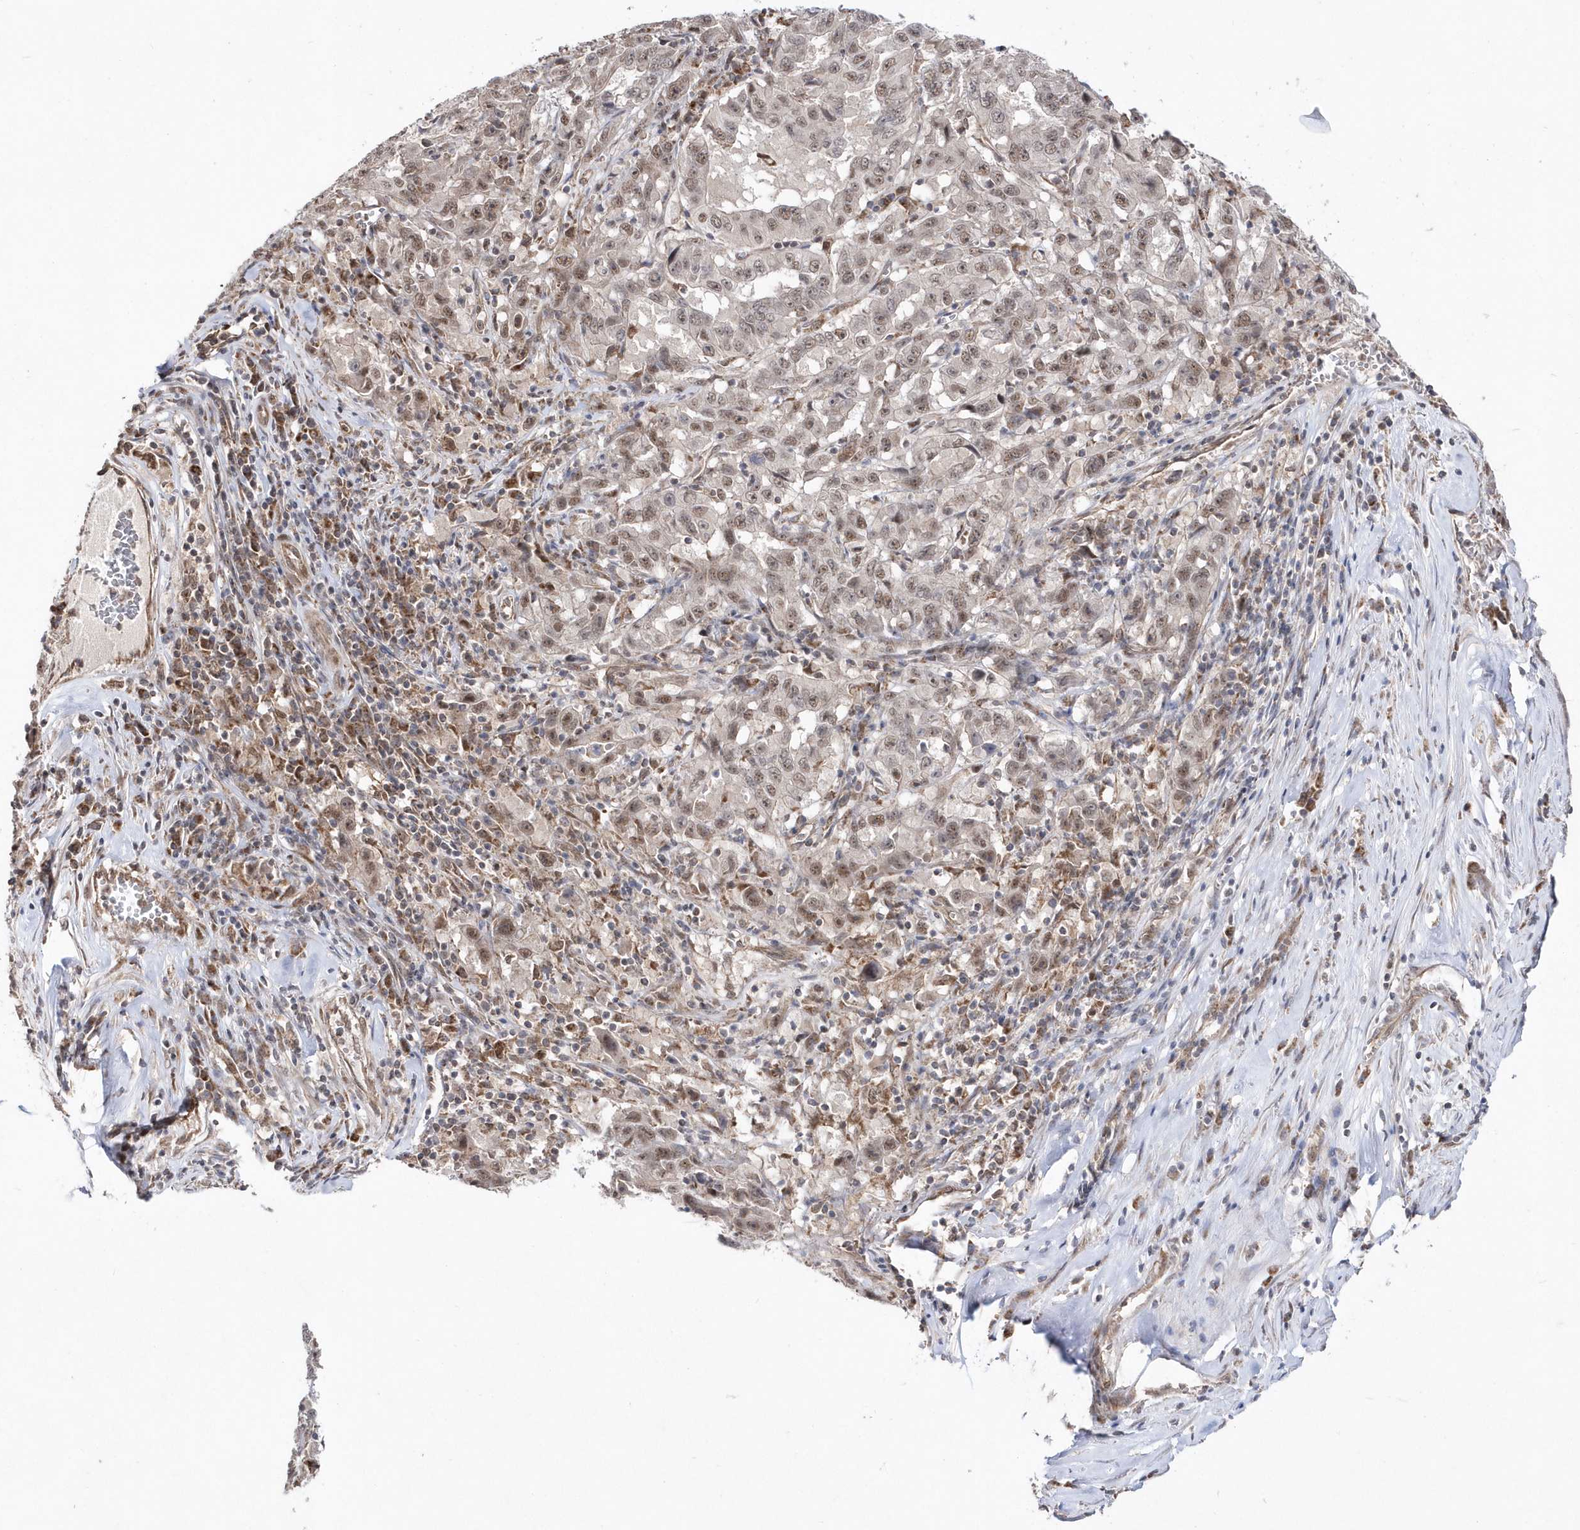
{"staining": {"intensity": "weak", "quantity": "25%-75%", "location": "cytoplasmic/membranous,nuclear"}, "tissue": "pancreatic cancer", "cell_type": "Tumor cells", "image_type": "cancer", "snomed": [{"axis": "morphology", "description": "Adenocarcinoma, NOS"}, {"axis": "topography", "description": "Pancreas"}], "caption": "Immunohistochemical staining of human pancreatic cancer reveals low levels of weak cytoplasmic/membranous and nuclear protein staining in approximately 25%-75% of tumor cells.", "gene": "DALRD3", "patient": {"sex": "male", "age": 63}}